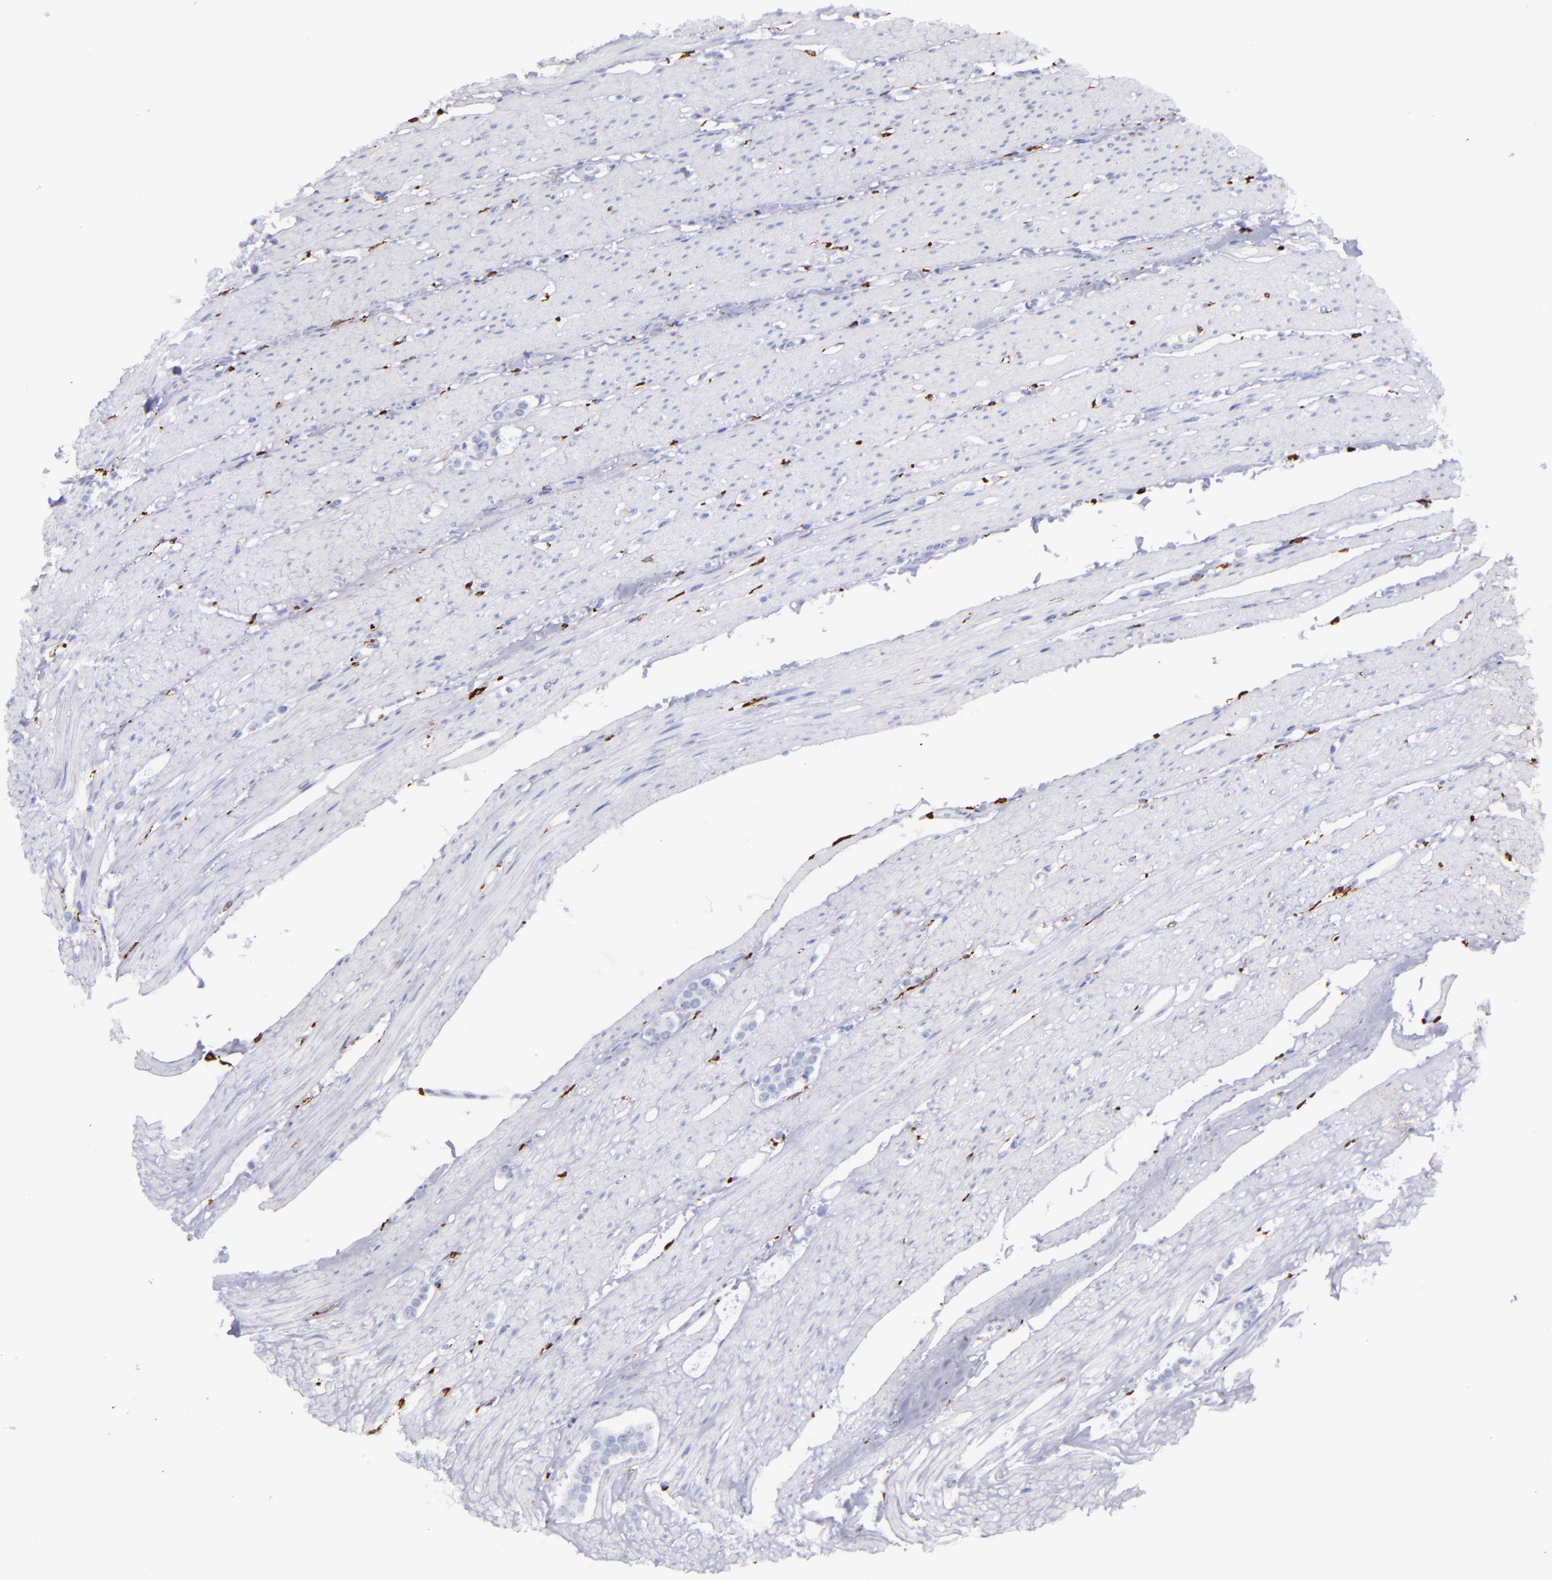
{"staining": {"intensity": "negative", "quantity": "none", "location": "none"}, "tissue": "carcinoid", "cell_type": "Tumor cells", "image_type": "cancer", "snomed": [{"axis": "morphology", "description": "Carcinoid, malignant, NOS"}, {"axis": "topography", "description": "Small intestine"}], "caption": "The immunohistochemistry histopathology image has no significant positivity in tumor cells of carcinoid (malignant) tissue. Nuclei are stained in blue.", "gene": "CD163", "patient": {"sex": "male", "age": 60}}